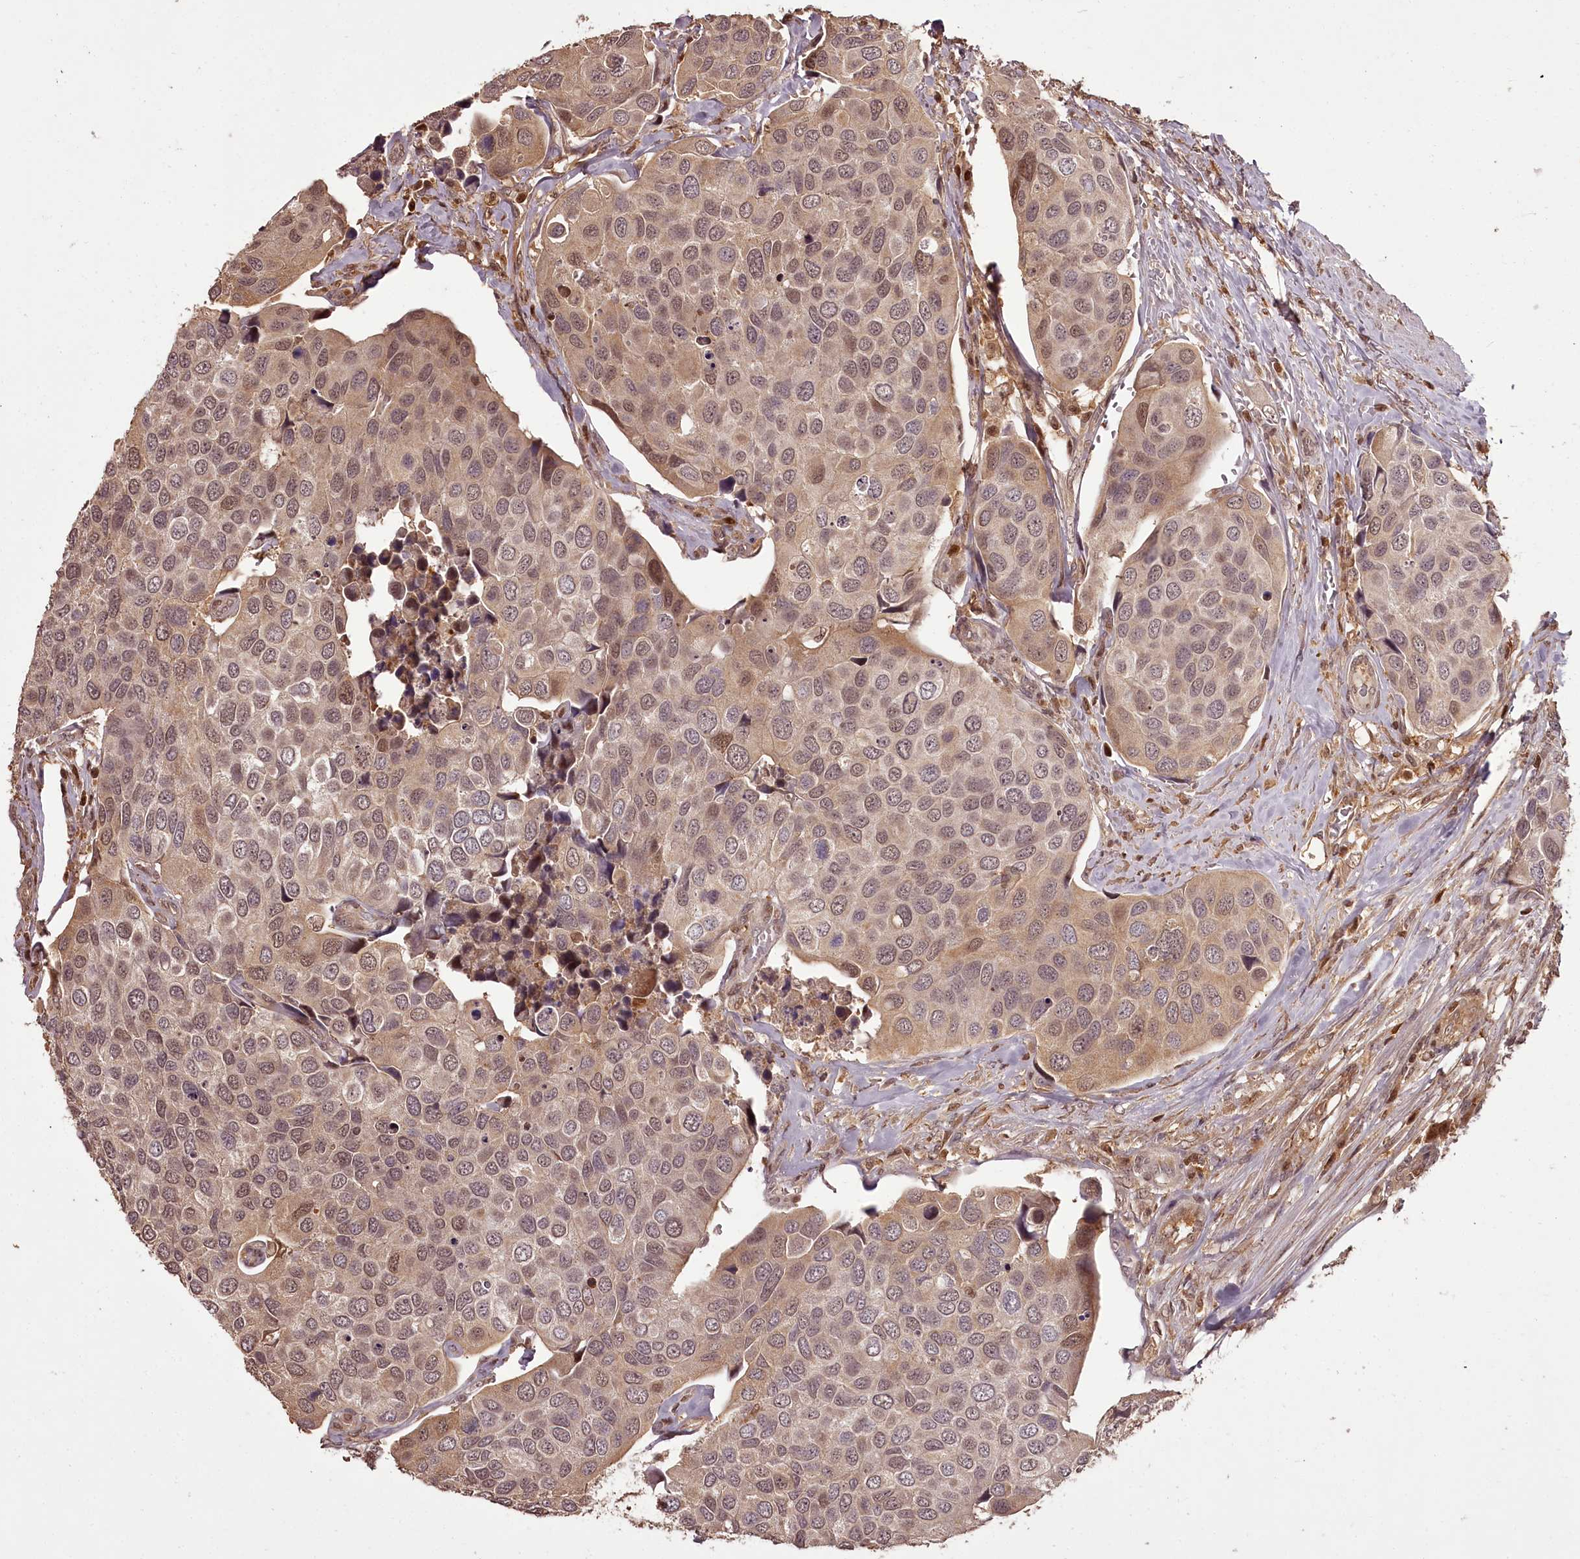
{"staining": {"intensity": "moderate", "quantity": ">75%", "location": "cytoplasmic/membranous,nuclear"}, "tissue": "urothelial cancer", "cell_type": "Tumor cells", "image_type": "cancer", "snomed": [{"axis": "morphology", "description": "Urothelial carcinoma, High grade"}, {"axis": "topography", "description": "Urinary bladder"}], "caption": "Approximately >75% of tumor cells in human high-grade urothelial carcinoma exhibit moderate cytoplasmic/membranous and nuclear protein positivity as visualized by brown immunohistochemical staining.", "gene": "NPRL2", "patient": {"sex": "male", "age": 74}}